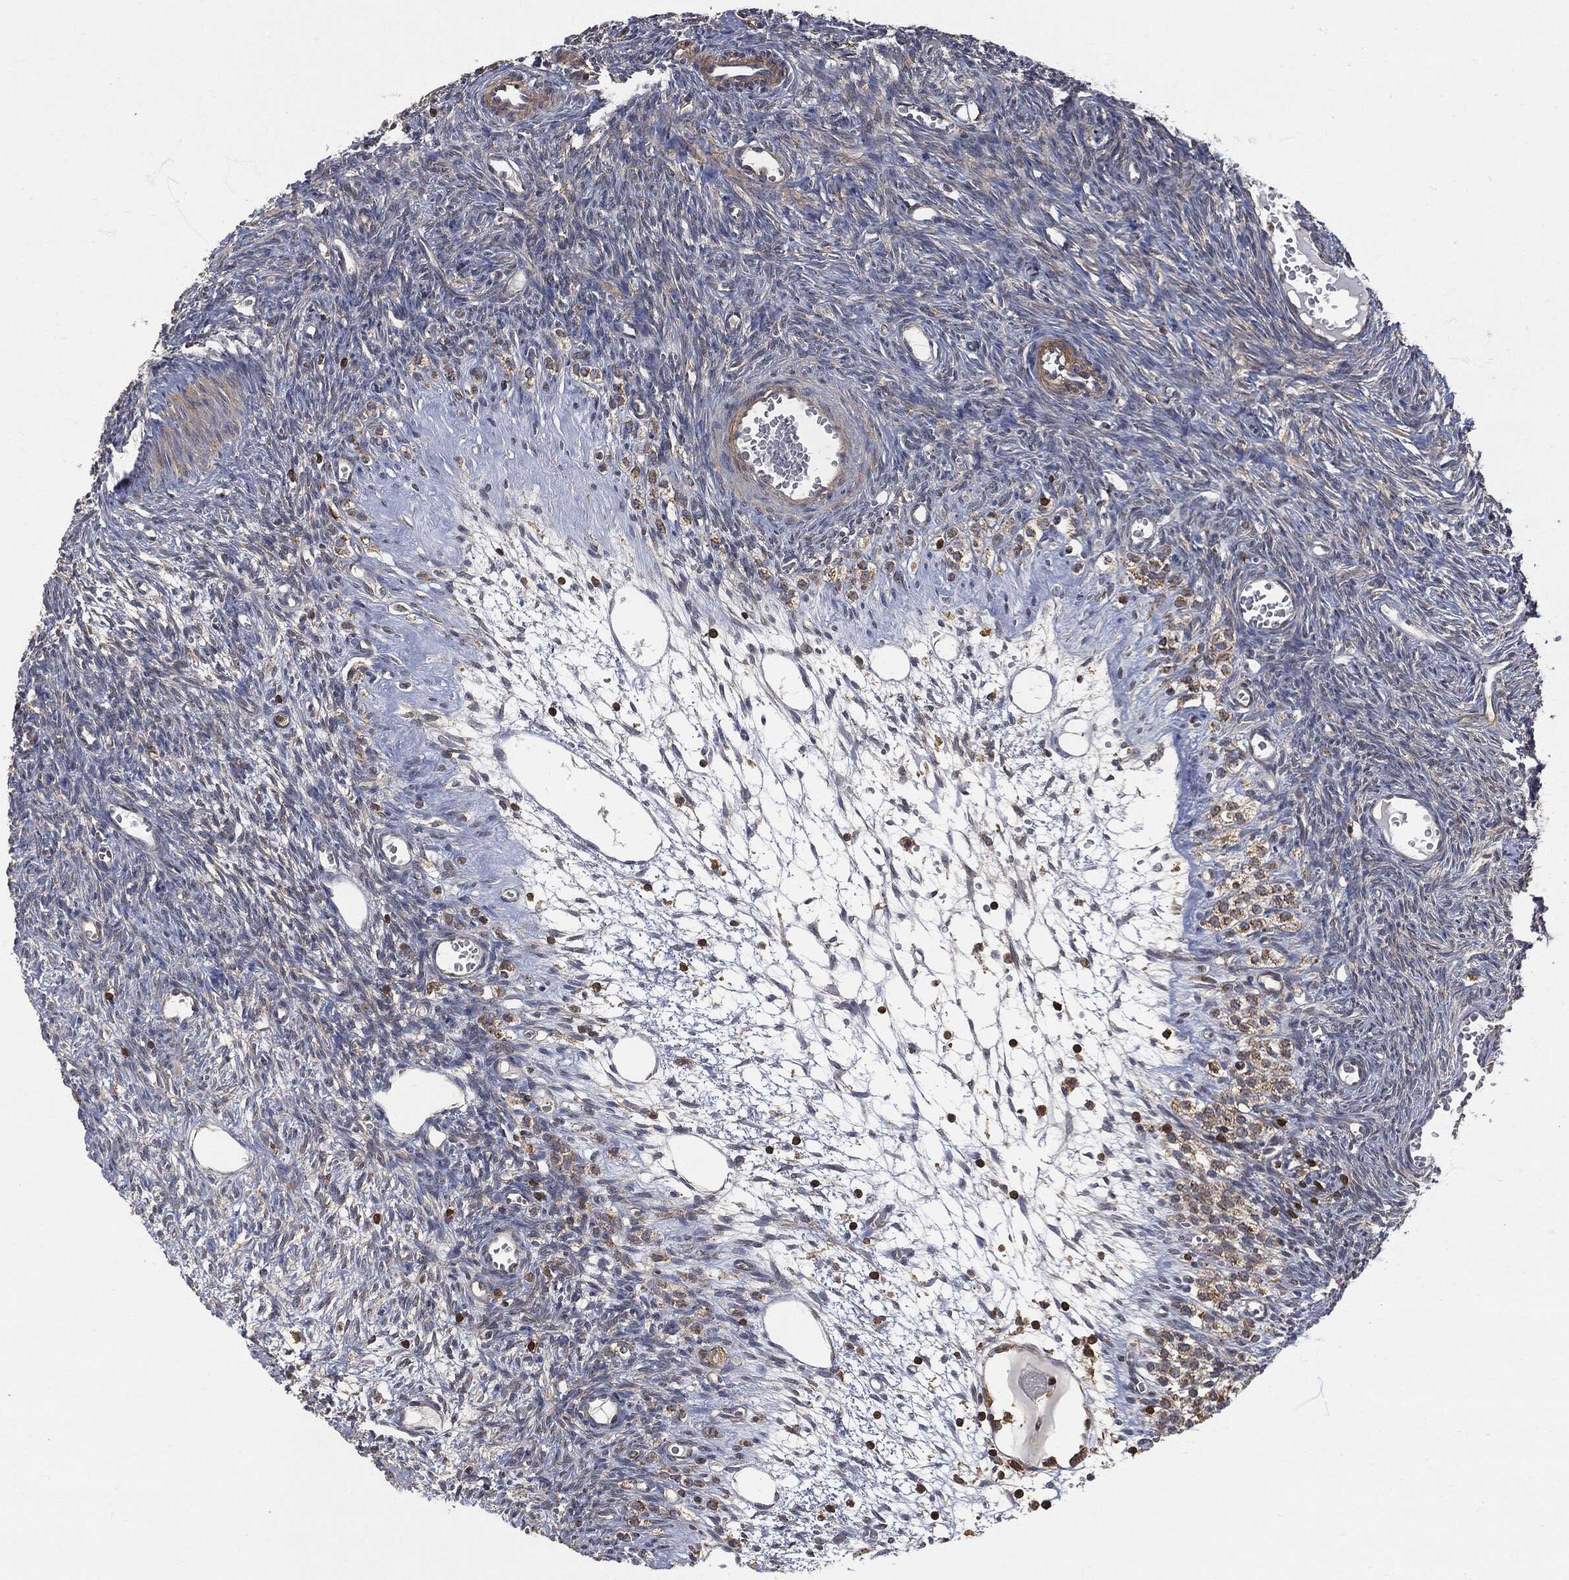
{"staining": {"intensity": "negative", "quantity": "none", "location": "none"}, "tissue": "ovary", "cell_type": "Follicle cells", "image_type": "normal", "snomed": [{"axis": "morphology", "description": "Normal tissue, NOS"}, {"axis": "topography", "description": "Ovary"}], "caption": "Immunohistochemistry micrograph of unremarkable ovary stained for a protein (brown), which displays no expression in follicle cells. Nuclei are stained in blue.", "gene": "PSMB10", "patient": {"sex": "female", "age": 27}}